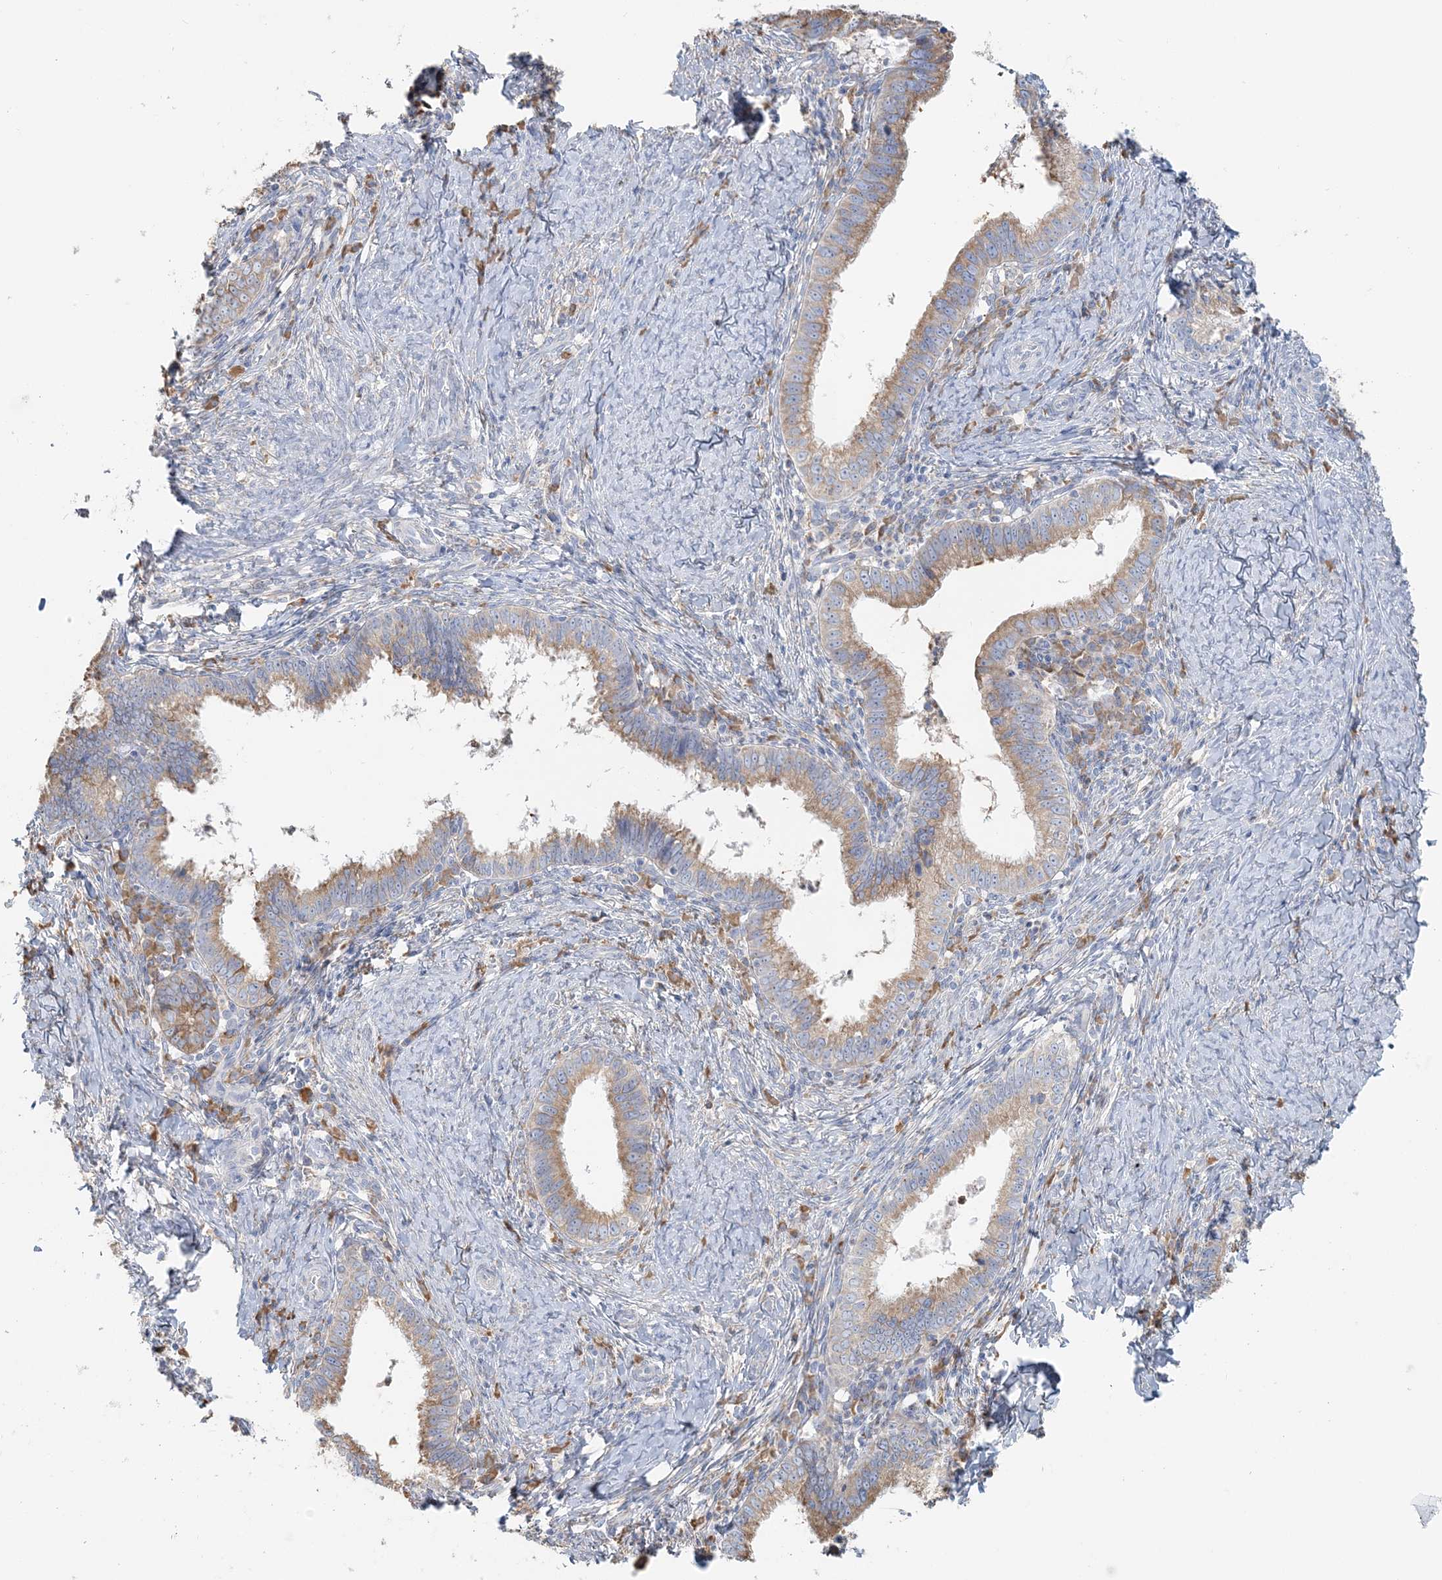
{"staining": {"intensity": "moderate", "quantity": ">75%", "location": "cytoplasmic/membranous"}, "tissue": "cervical cancer", "cell_type": "Tumor cells", "image_type": "cancer", "snomed": [{"axis": "morphology", "description": "Adenocarcinoma, NOS"}, {"axis": "topography", "description": "Cervix"}], "caption": "Immunohistochemistry (IHC) image of neoplastic tissue: cervical adenocarcinoma stained using immunohistochemistry (IHC) displays medium levels of moderate protein expression localized specifically in the cytoplasmic/membranous of tumor cells, appearing as a cytoplasmic/membranous brown color.", "gene": "TBC1D5", "patient": {"sex": "female", "age": 36}}